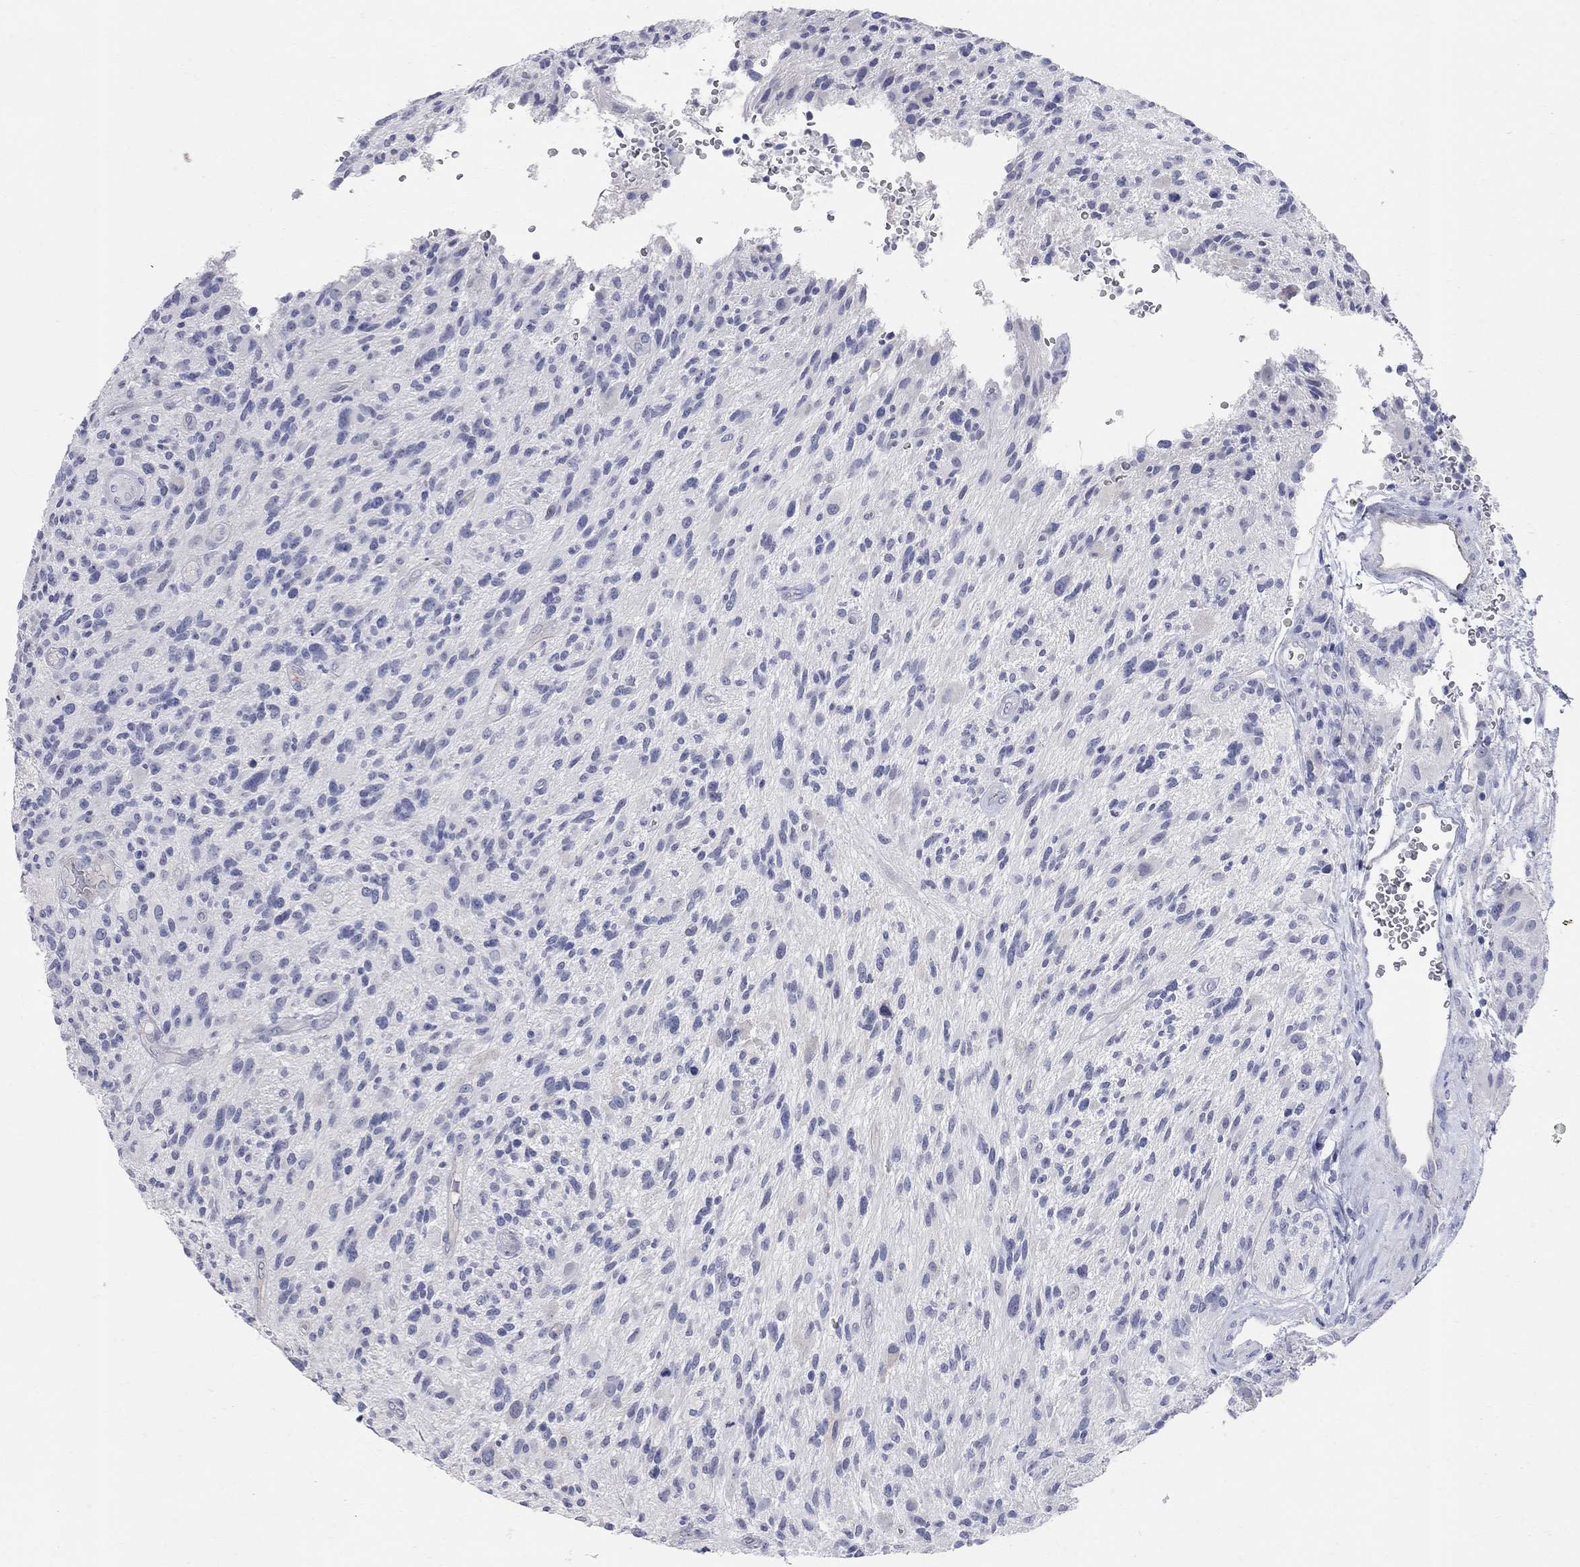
{"staining": {"intensity": "negative", "quantity": "none", "location": "none"}, "tissue": "glioma", "cell_type": "Tumor cells", "image_type": "cancer", "snomed": [{"axis": "morphology", "description": "Glioma, malignant, High grade"}, {"axis": "topography", "description": "Brain"}], "caption": "IHC of human malignant glioma (high-grade) shows no staining in tumor cells.", "gene": "AOX1", "patient": {"sex": "male", "age": 47}}